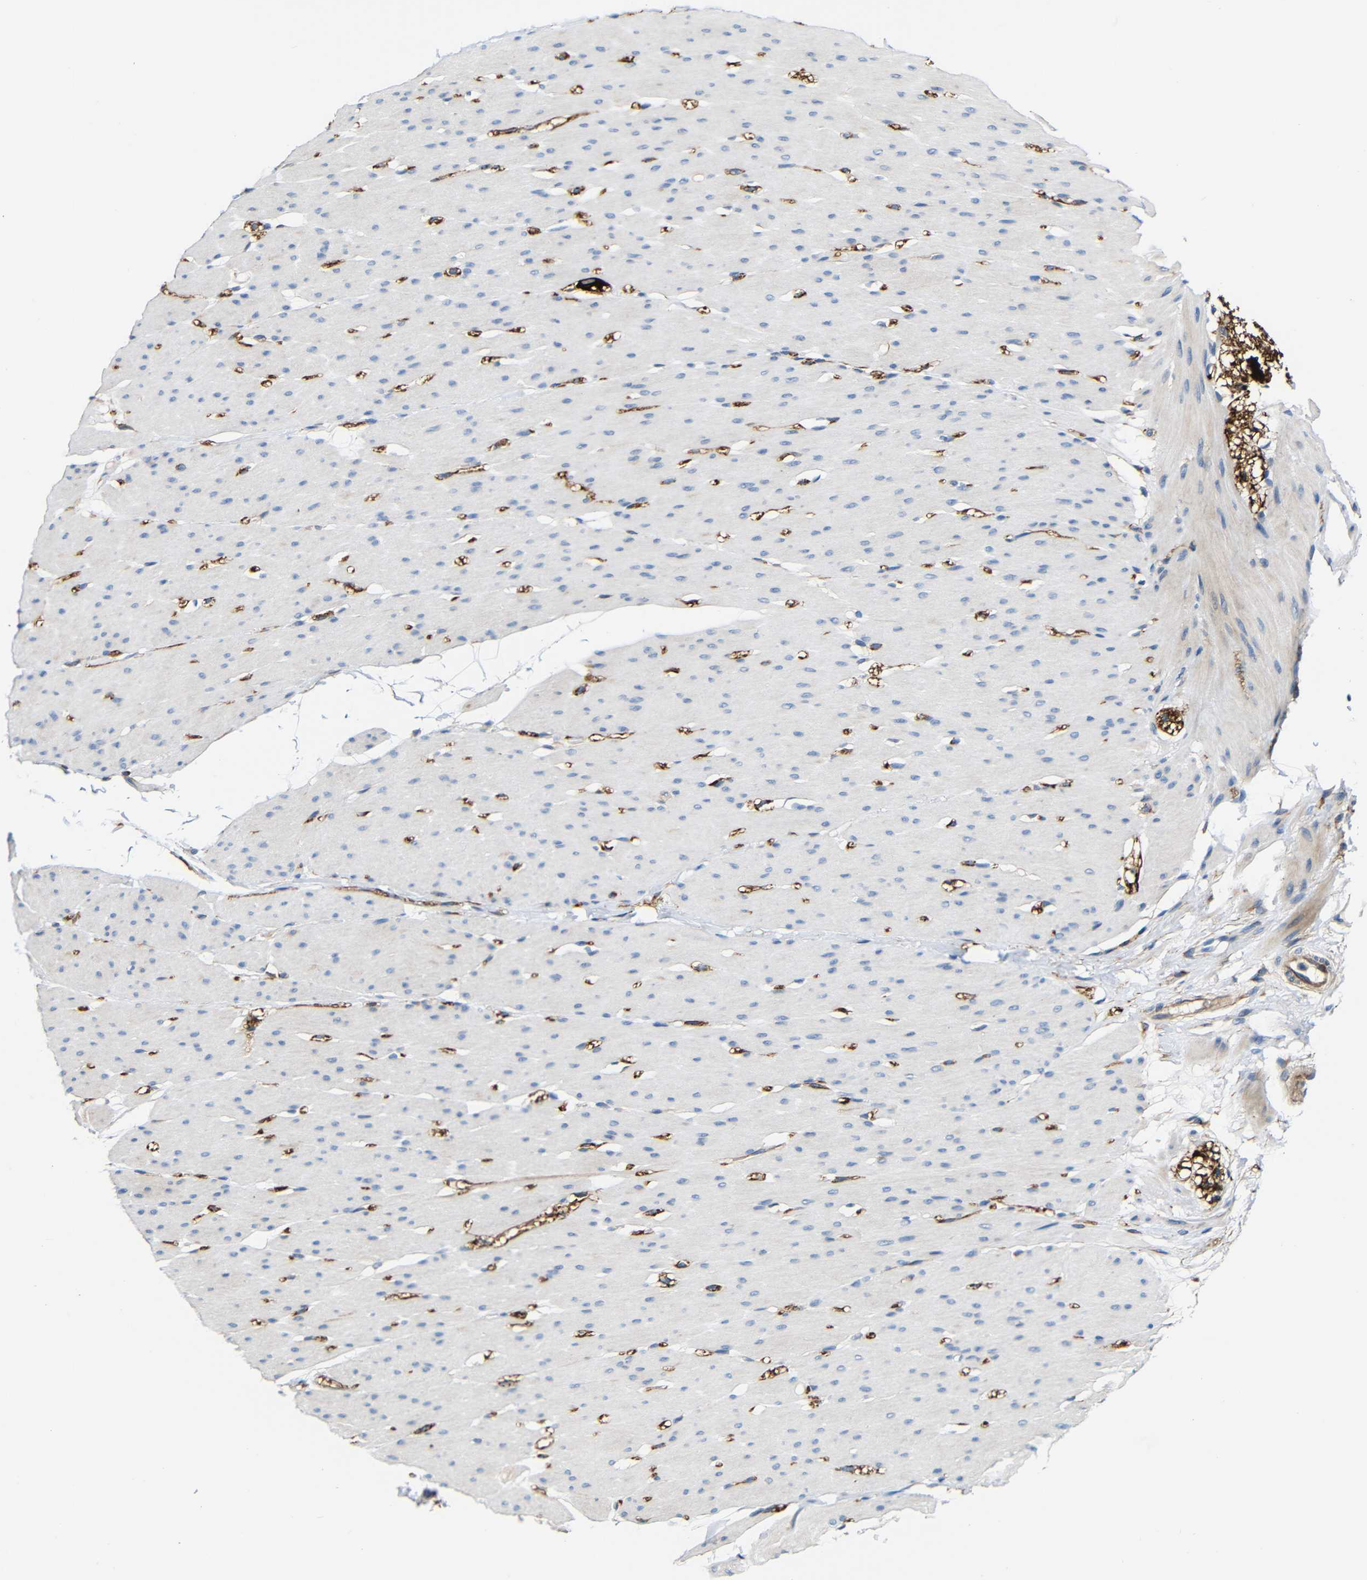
{"staining": {"intensity": "weak", "quantity": "<25%", "location": "cytoplasmic/membranous"}, "tissue": "smooth muscle", "cell_type": "Smooth muscle cells", "image_type": "normal", "snomed": [{"axis": "morphology", "description": "Normal tissue, NOS"}, {"axis": "topography", "description": "Smooth muscle"}, {"axis": "topography", "description": "Colon"}], "caption": "An image of human smooth muscle is negative for staining in smooth muscle cells. (DAB (3,3'-diaminobenzidine) immunohistochemistry, high magnification).", "gene": "DCLK1", "patient": {"sex": "male", "age": 67}}